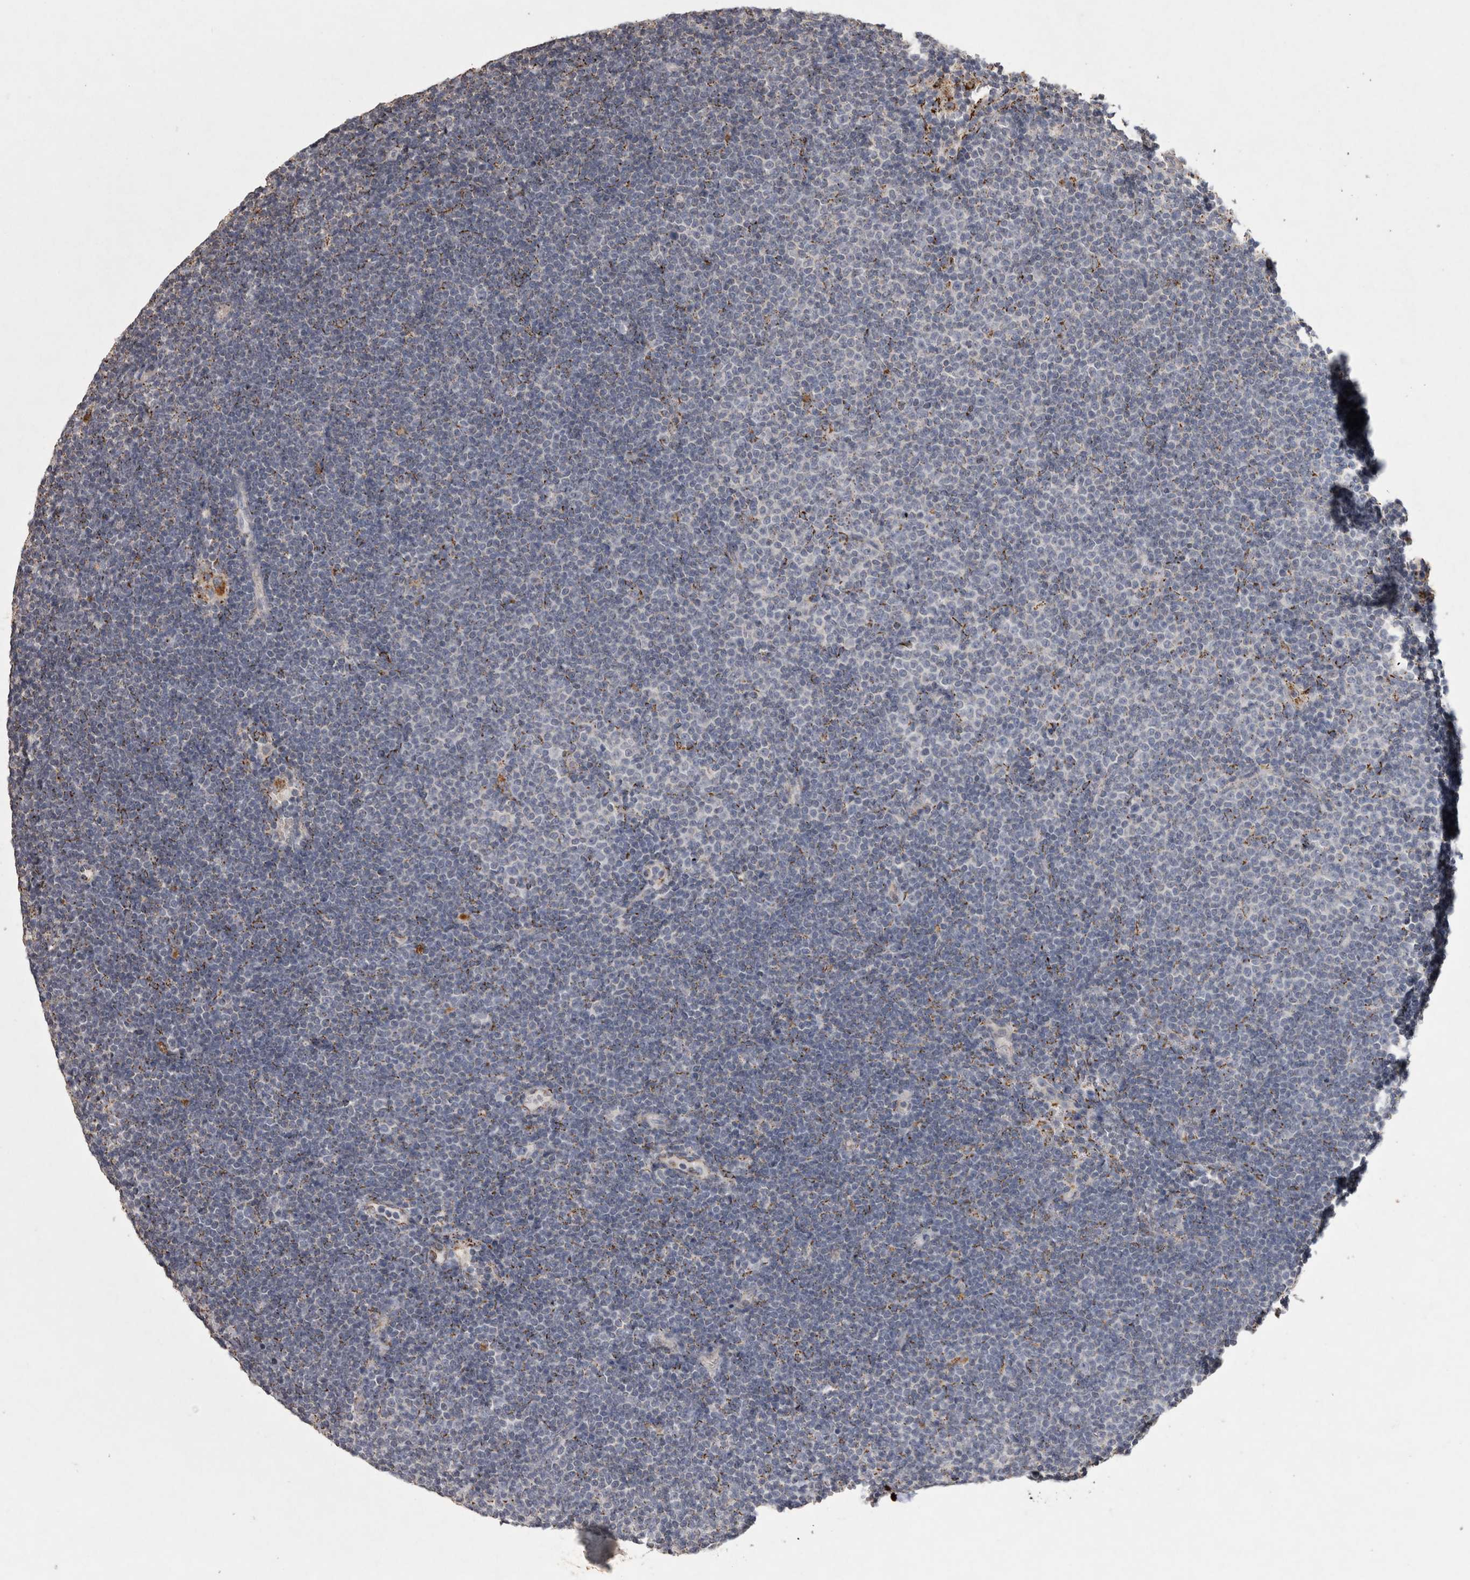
{"staining": {"intensity": "negative", "quantity": "none", "location": "none"}, "tissue": "lymphoma", "cell_type": "Tumor cells", "image_type": "cancer", "snomed": [{"axis": "morphology", "description": "Malignant lymphoma, non-Hodgkin's type, Low grade"}, {"axis": "topography", "description": "Lymph node"}], "caption": "The immunohistochemistry (IHC) histopathology image has no significant positivity in tumor cells of lymphoma tissue.", "gene": "DKK3", "patient": {"sex": "female", "age": 53}}